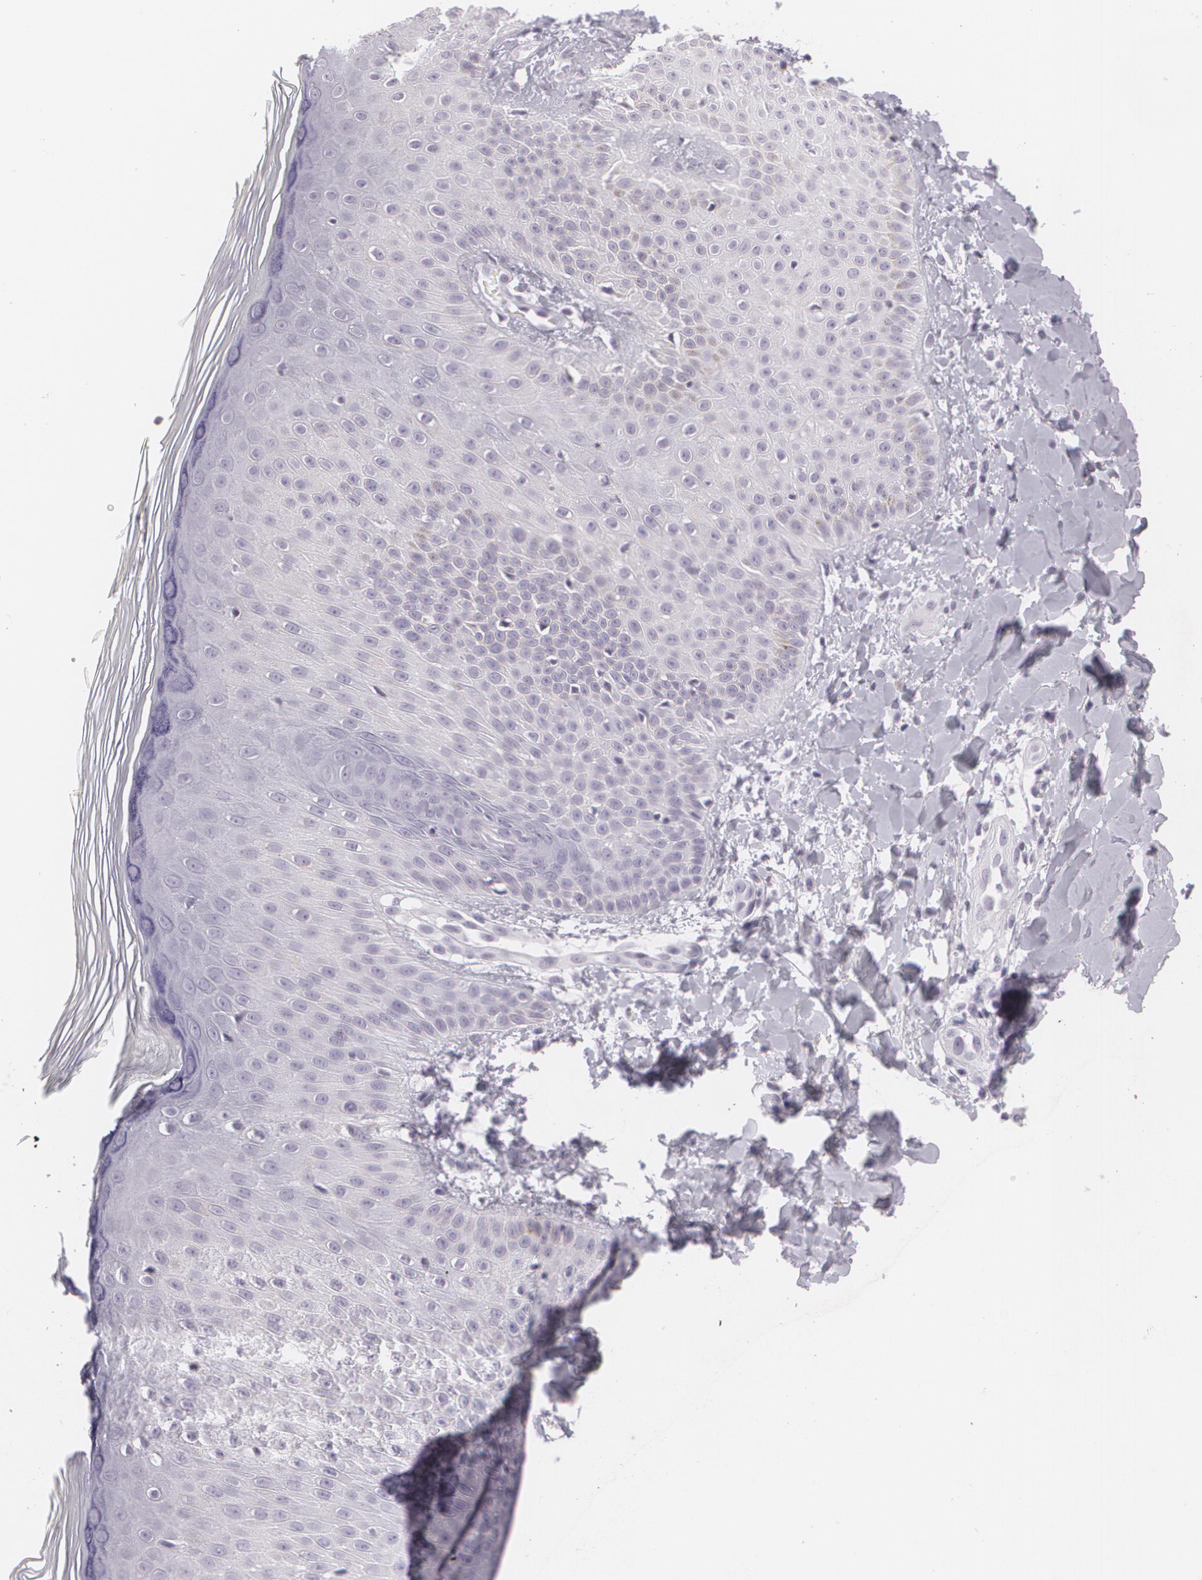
{"staining": {"intensity": "negative", "quantity": "none", "location": "none"}, "tissue": "skin", "cell_type": "Epidermal cells", "image_type": "normal", "snomed": [{"axis": "morphology", "description": "Normal tissue, NOS"}, {"axis": "morphology", "description": "Inflammation, NOS"}, {"axis": "topography", "description": "Soft tissue"}, {"axis": "topography", "description": "Anal"}], "caption": "Immunohistochemistry (IHC) photomicrograph of normal skin stained for a protein (brown), which exhibits no expression in epidermal cells.", "gene": "MAP2", "patient": {"sex": "female", "age": 15}}